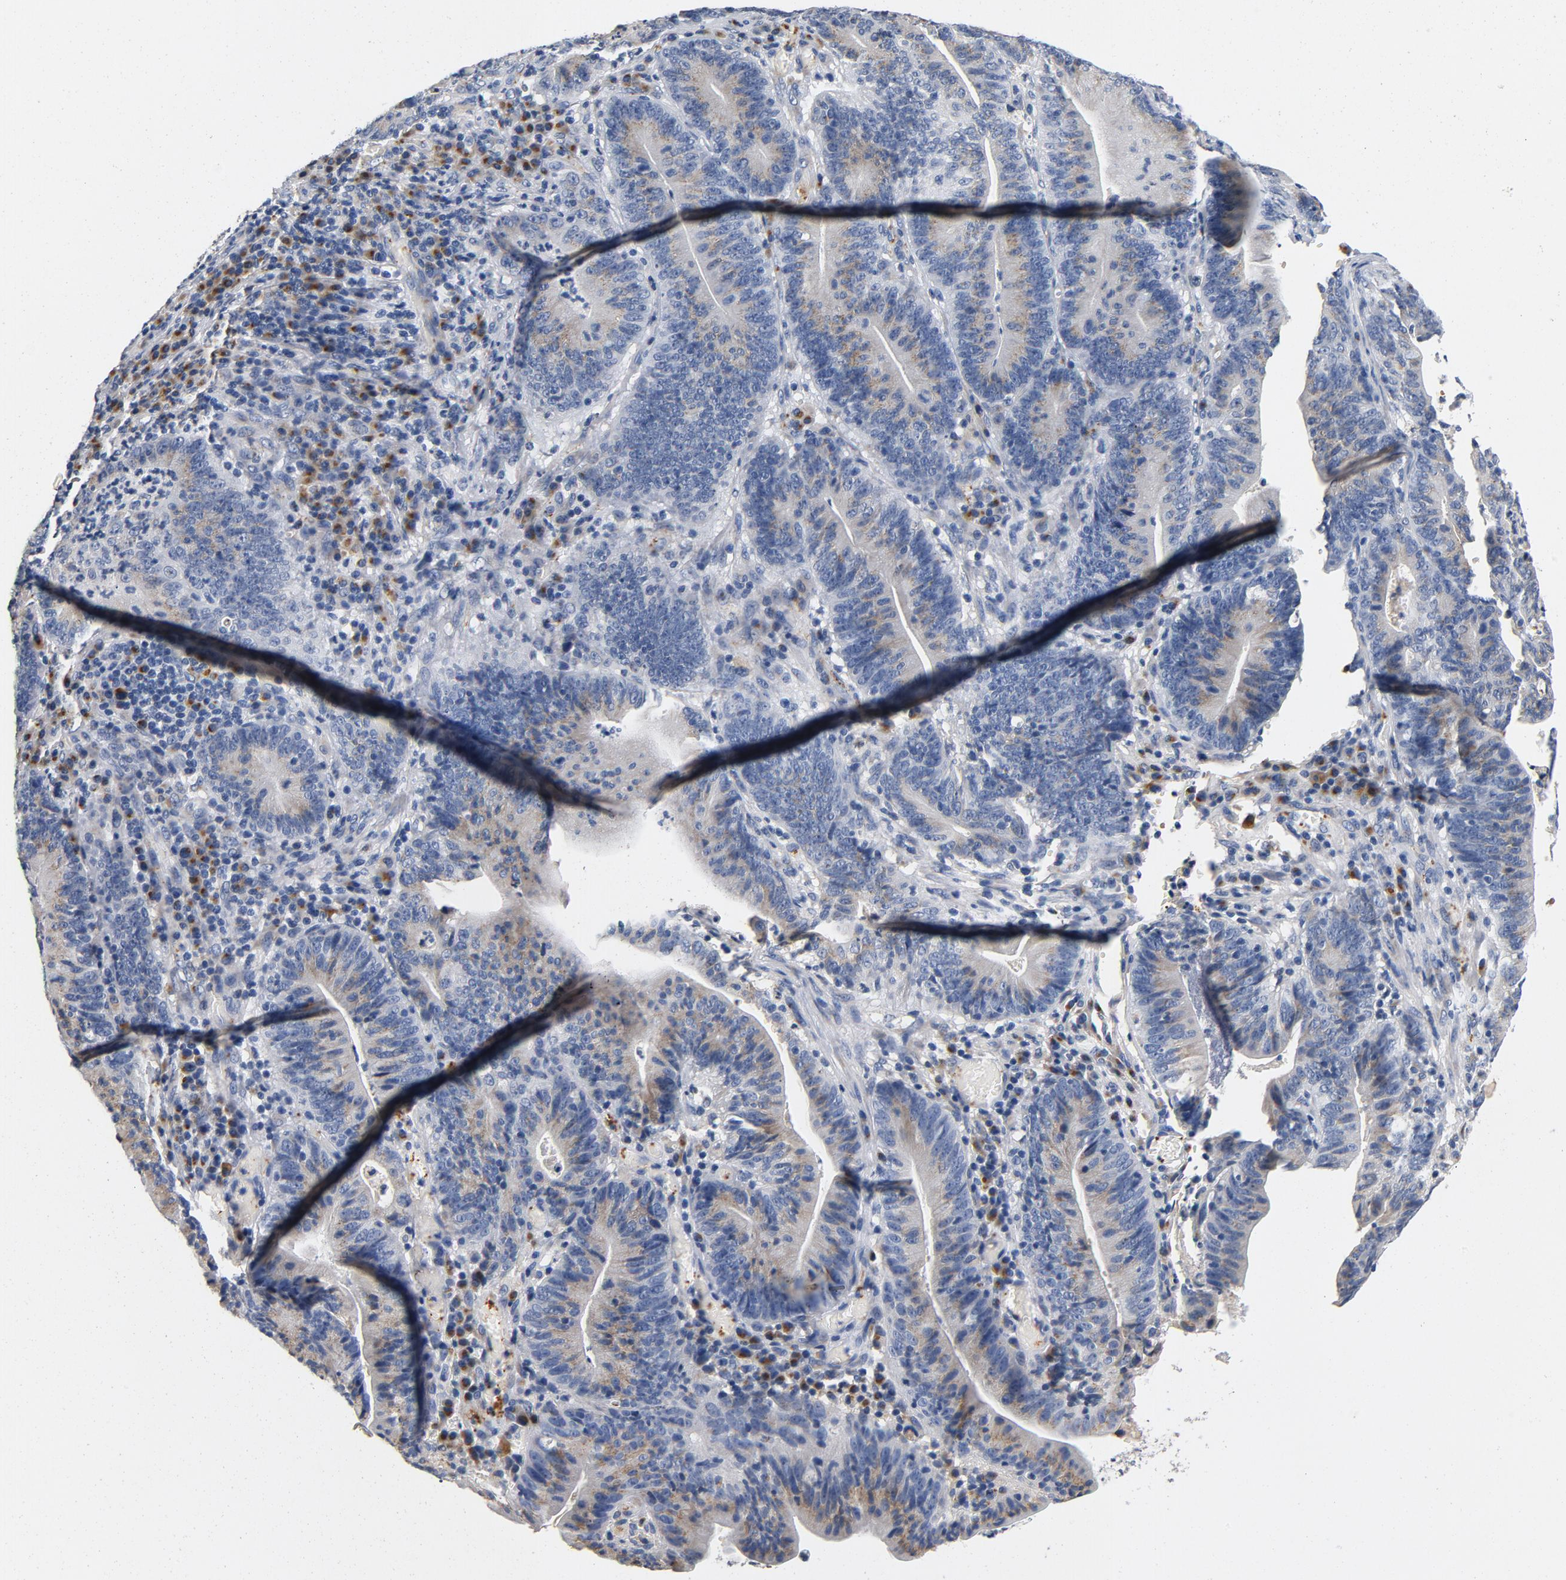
{"staining": {"intensity": "negative", "quantity": "none", "location": "none"}, "tissue": "stomach cancer", "cell_type": "Tumor cells", "image_type": "cancer", "snomed": [{"axis": "morphology", "description": "Adenocarcinoma, NOS"}, {"axis": "topography", "description": "Stomach, lower"}], "caption": "The micrograph displays no significant expression in tumor cells of stomach cancer (adenocarcinoma).", "gene": "LMAN2", "patient": {"sex": "female", "age": 86}}